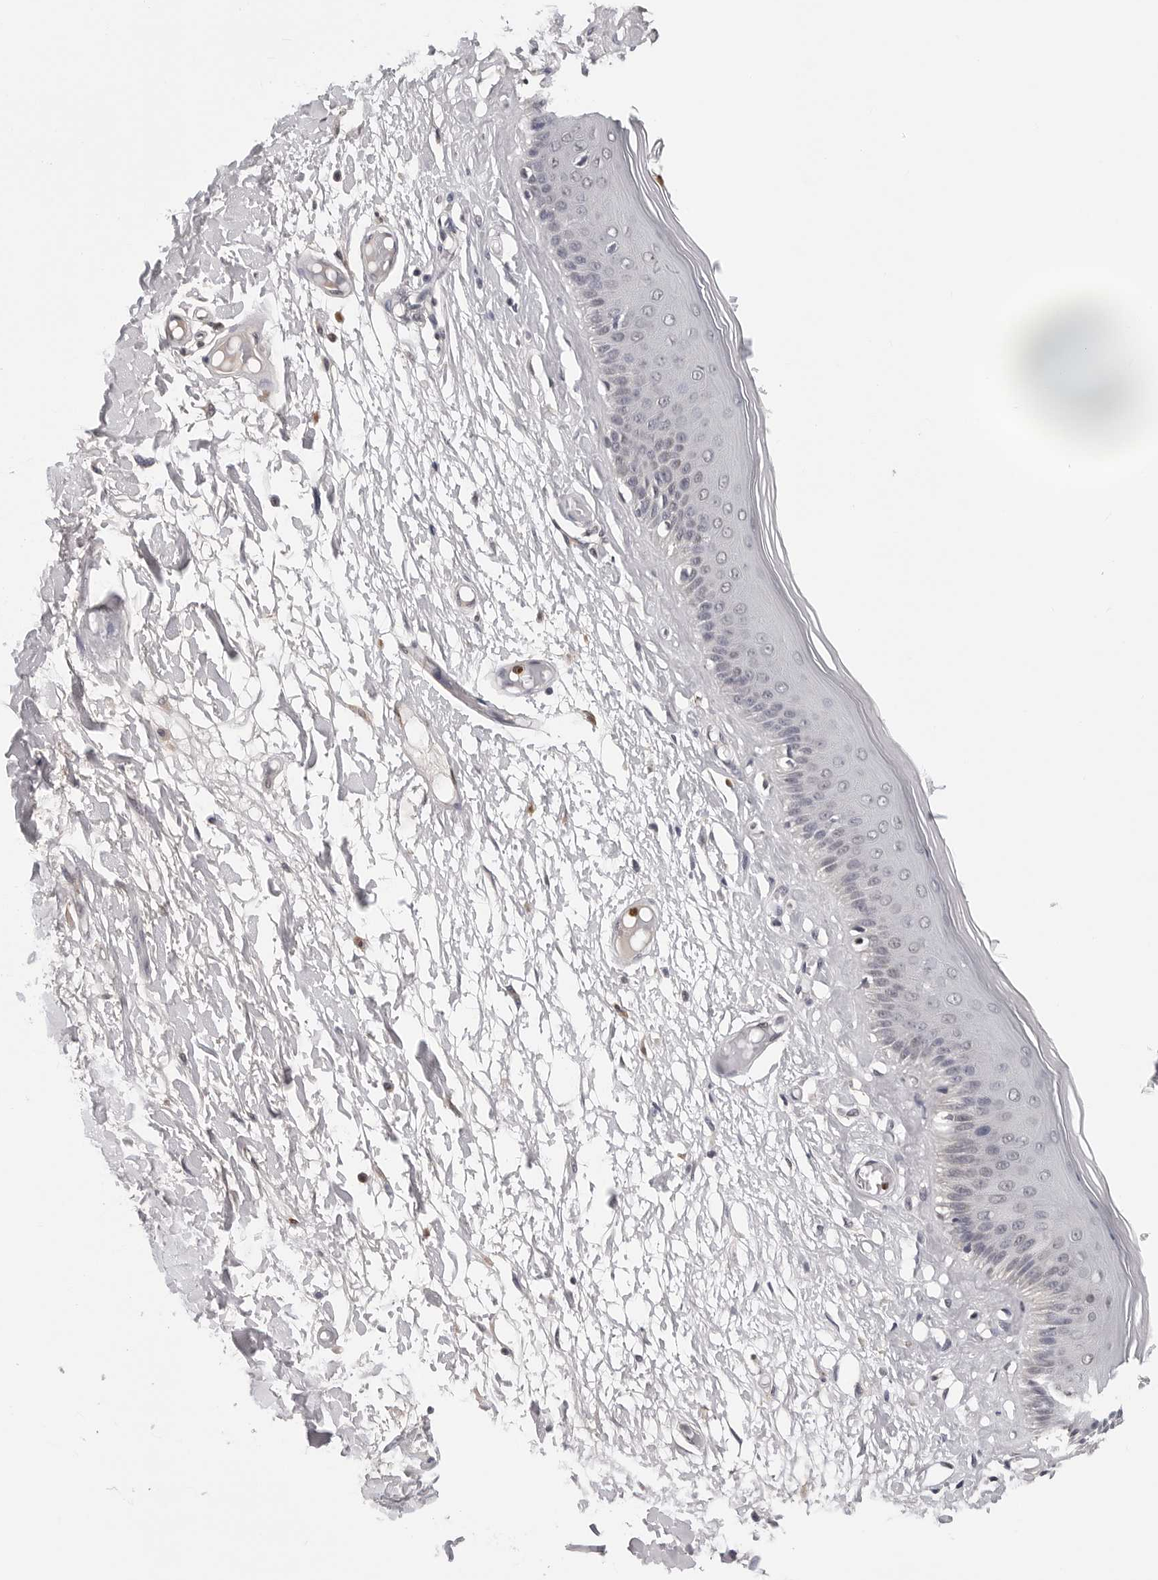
{"staining": {"intensity": "weak", "quantity": "<25%", "location": "cytoplasmic/membranous"}, "tissue": "skin", "cell_type": "Epidermal cells", "image_type": "normal", "snomed": [{"axis": "morphology", "description": "Normal tissue, NOS"}, {"axis": "topography", "description": "Vulva"}], "caption": "Immunohistochemical staining of benign skin shows no significant positivity in epidermal cells.", "gene": "TRMT13", "patient": {"sex": "female", "age": 73}}